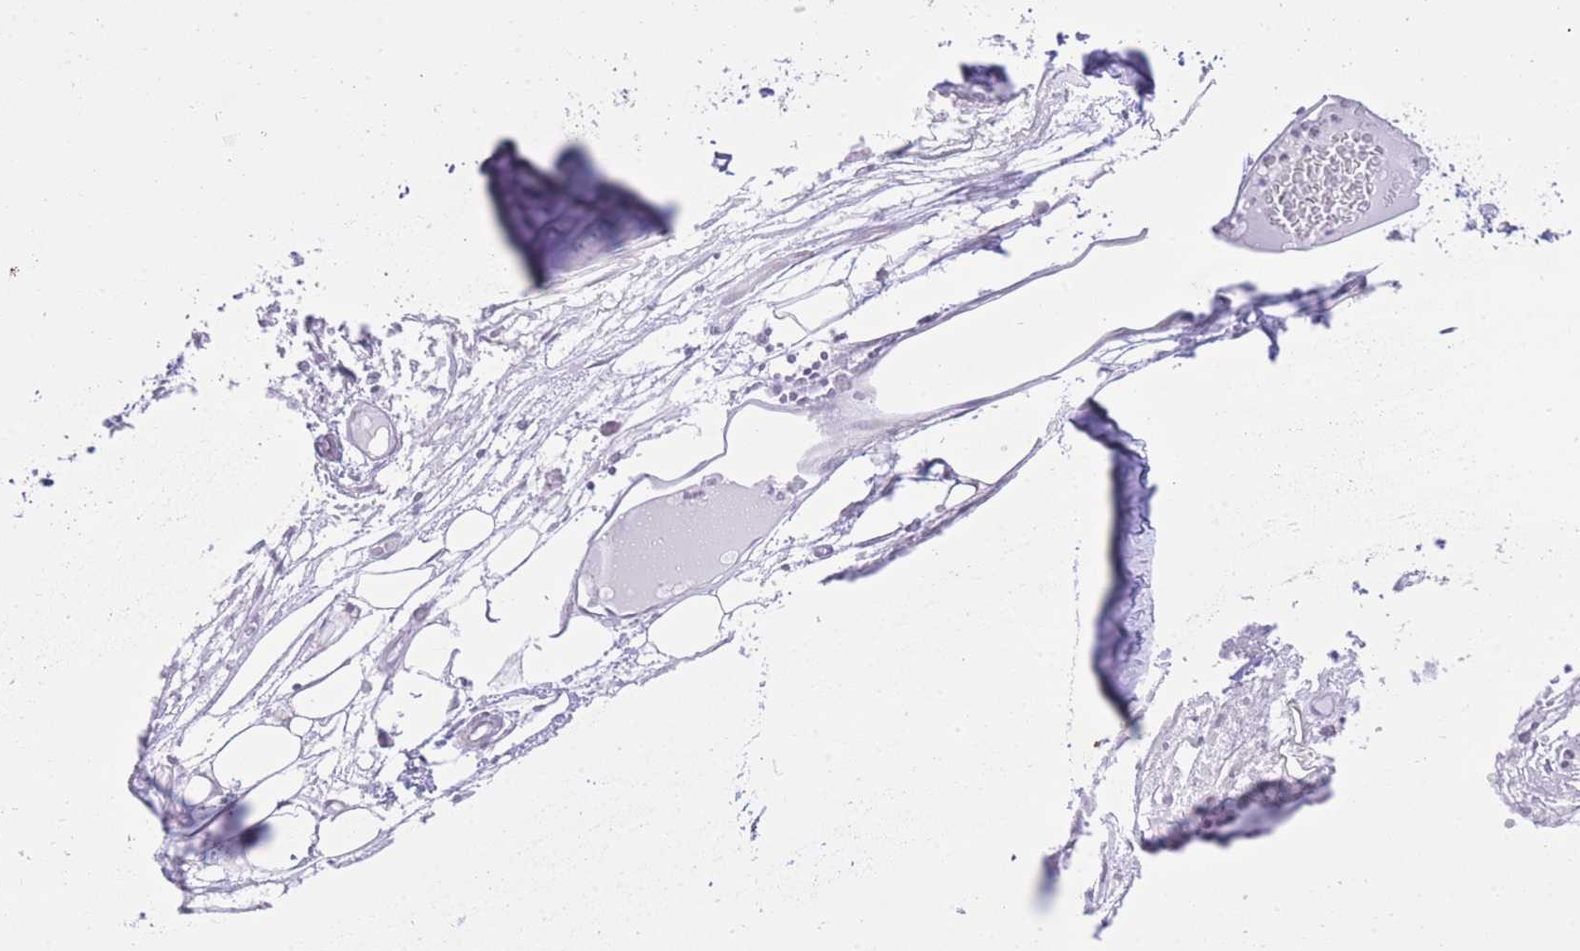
{"staining": {"intensity": "negative", "quantity": "none", "location": "none"}, "tissue": "adipose tissue", "cell_type": "Adipocytes", "image_type": "normal", "snomed": [{"axis": "morphology", "description": "Normal tissue, NOS"}, {"axis": "topography", "description": "Cartilage tissue"}], "caption": "Micrograph shows no significant protein positivity in adipocytes of benign adipose tissue.", "gene": "RHOU", "patient": {"sex": "male", "age": 57}}